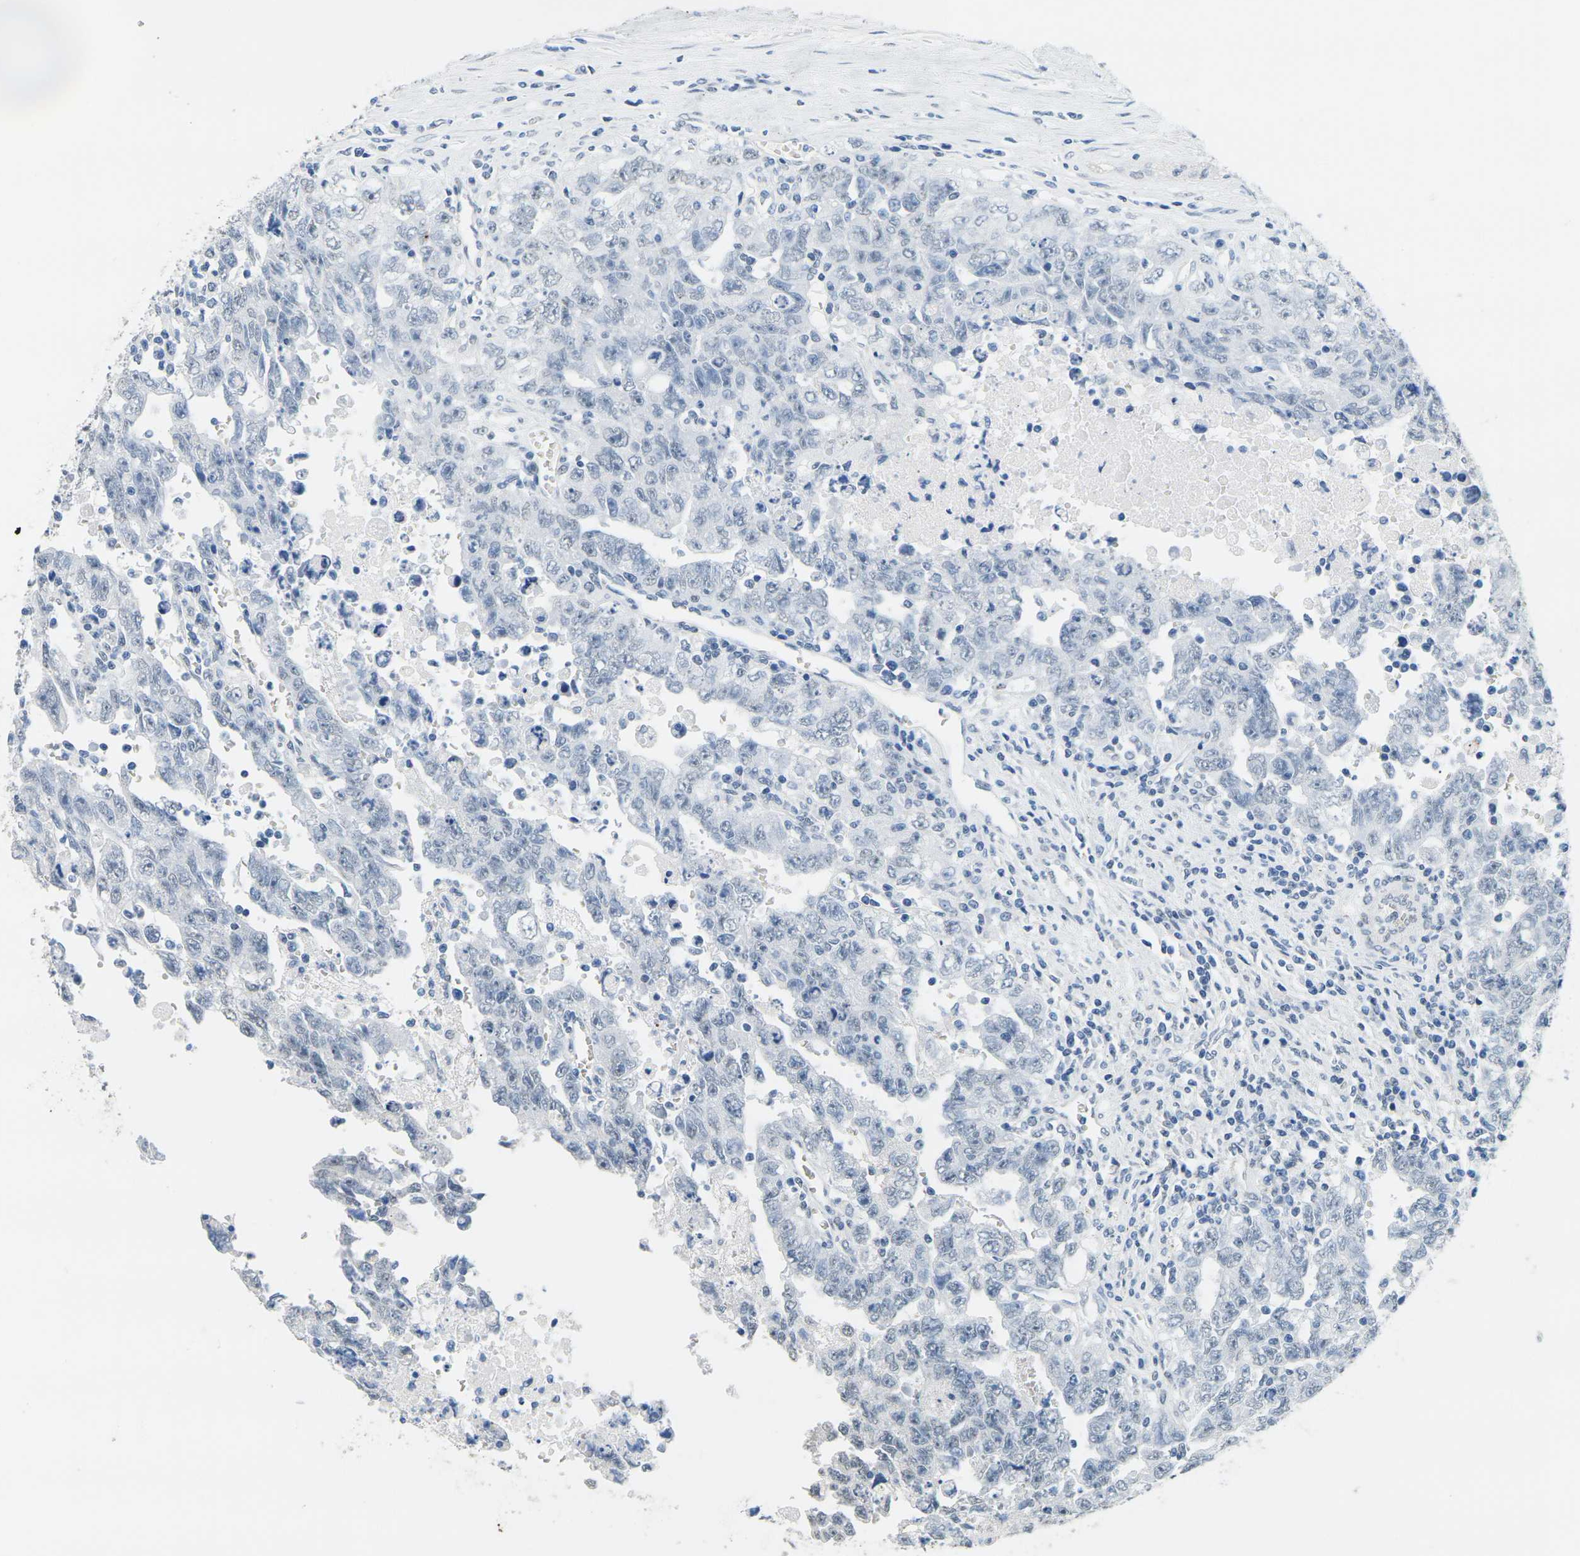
{"staining": {"intensity": "negative", "quantity": "none", "location": "none"}, "tissue": "testis cancer", "cell_type": "Tumor cells", "image_type": "cancer", "snomed": [{"axis": "morphology", "description": "Carcinoma, Embryonal, NOS"}, {"axis": "topography", "description": "Testis"}], "caption": "Protein analysis of testis embryonal carcinoma exhibits no significant expression in tumor cells. (Stains: DAB immunohistochemistry with hematoxylin counter stain, Microscopy: brightfield microscopy at high magnification).", "gene": "CTAG1A", "patient": {"sex": "male", "age": 28}}